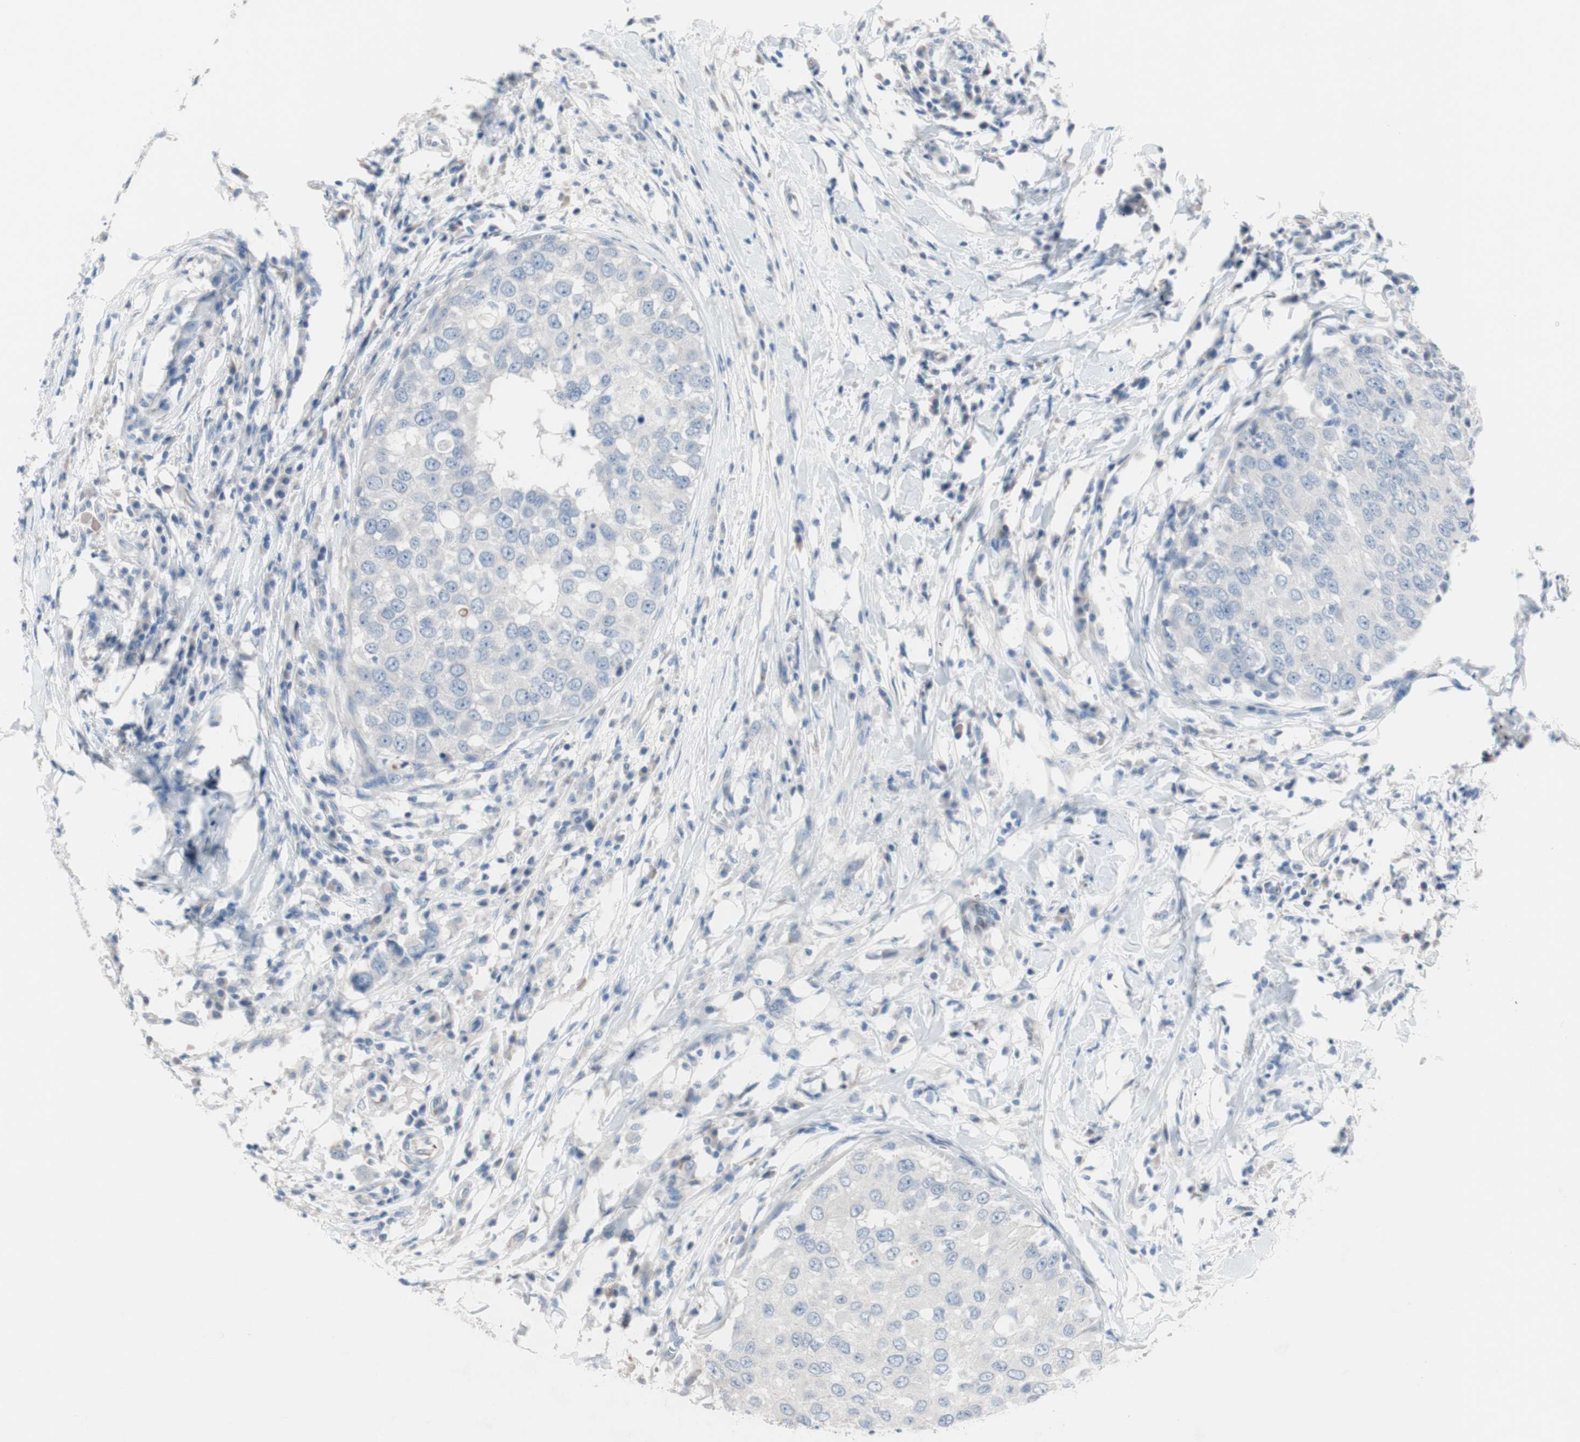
{"staining": {"intensity": "negative", "quantity": "none", "location": "none"}, "tissue": "breast cancer", "cell_type": "Tumor cells", "image_type": "cancer", "snomed": [{"axis": "morphology", "description": "Duct carcinoma"}, {"axis": "topography", "description": "Breast"}], "caption": "Immunohistochemical staining of human breast infiltrating ductal carcinoma displays no significant staining in tumor cells.", "gene": "ULBP1", "patient": {"sex": "female", "age": 27}}